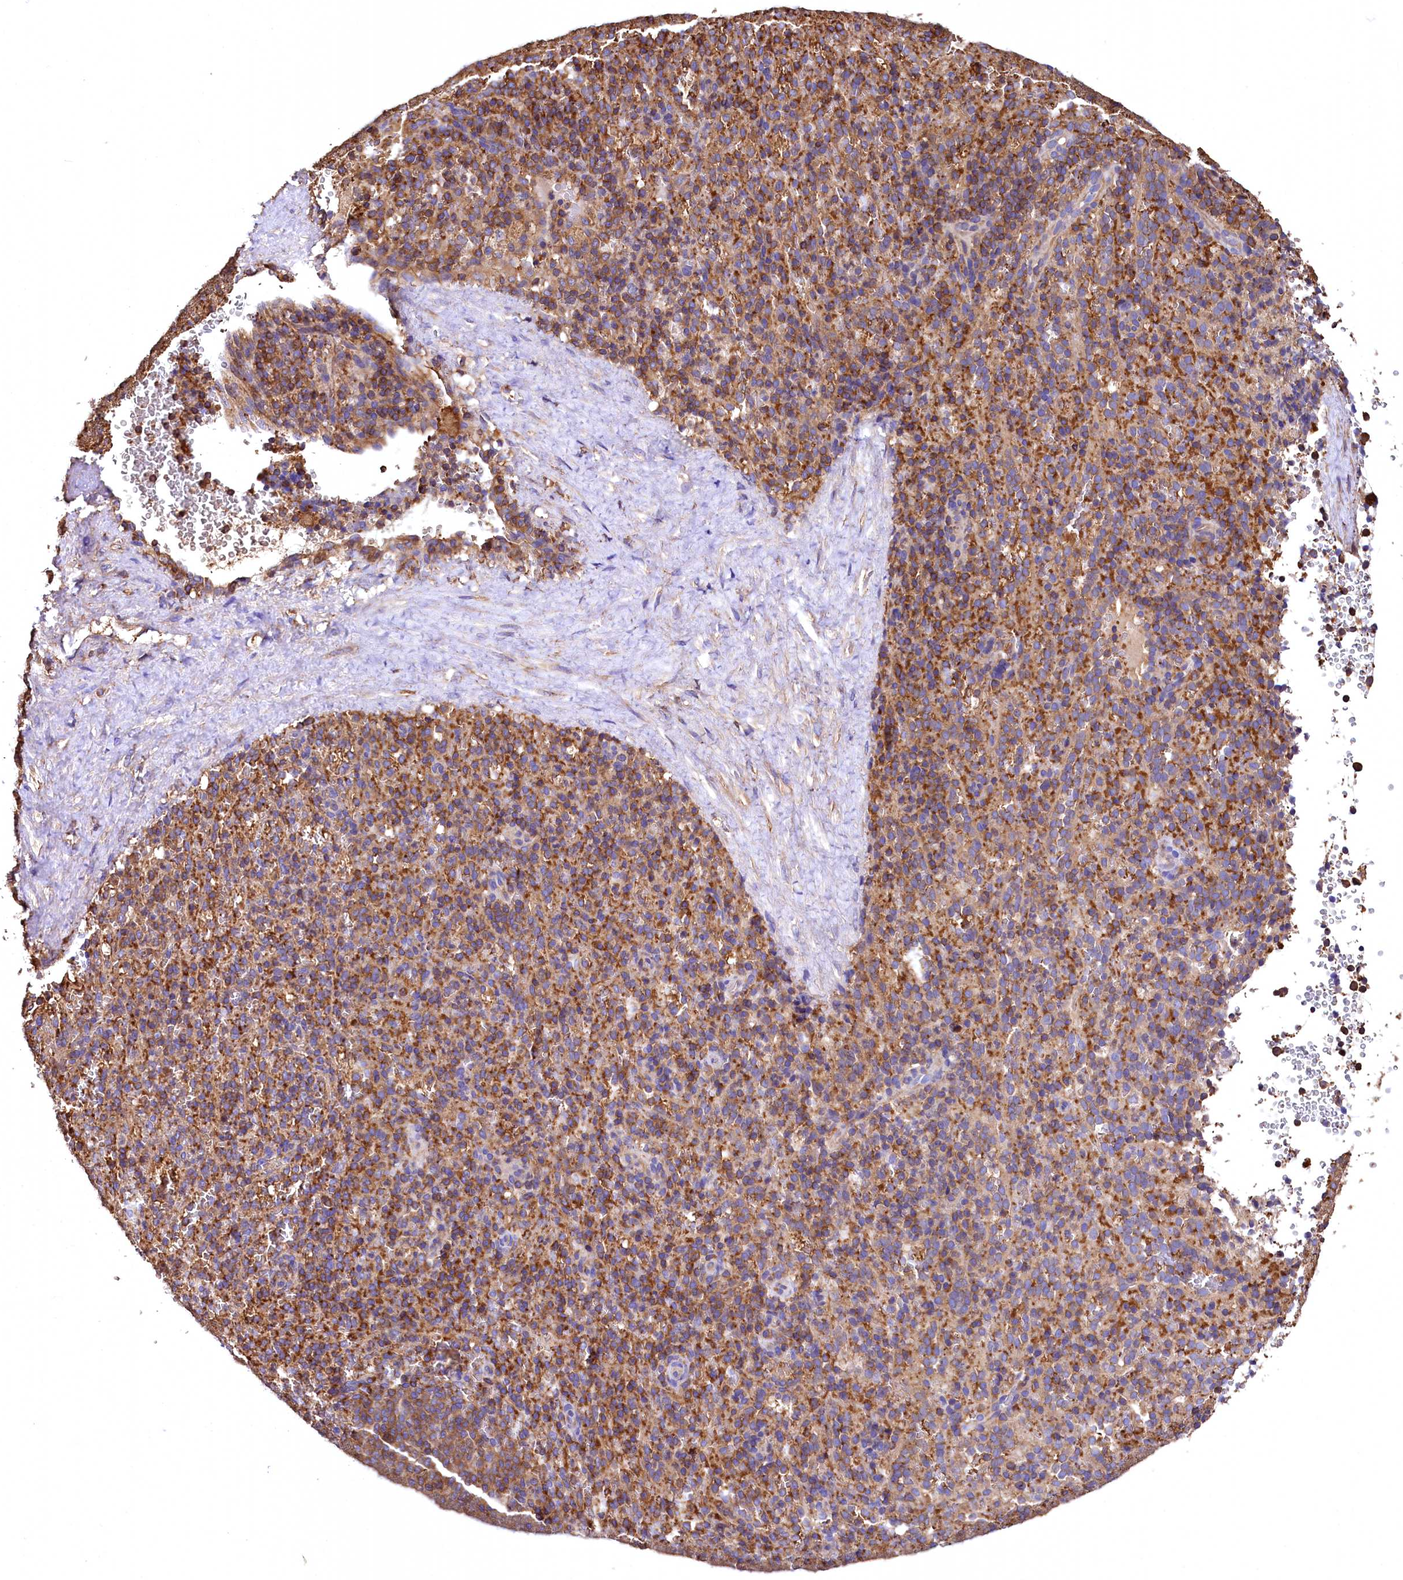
{"staining": {"intensity": "moderate", "quantity": "25%-75%", "location": "cytoplasmic/membranous"}, "tissue": "spleen", "cell_type": "Cells in red pulp", "image_type": "normal", "snomed": [{"axis": "morphology", "description": "Normal tissue, NOS"}, {"axis": "topography", "description": "Spleen"}], "caption": "The photomicrograph exhibits immunohistochemical staining of normal spleen. There is moderate cytoplasmic/membranous staining is seen in approximately 25%-75% of cells in red pulp. (Brightfield microscopy of DAB IHC at high magnification).", "gene": "RARS2", "patient": {"sex": "female", "age": 21}}